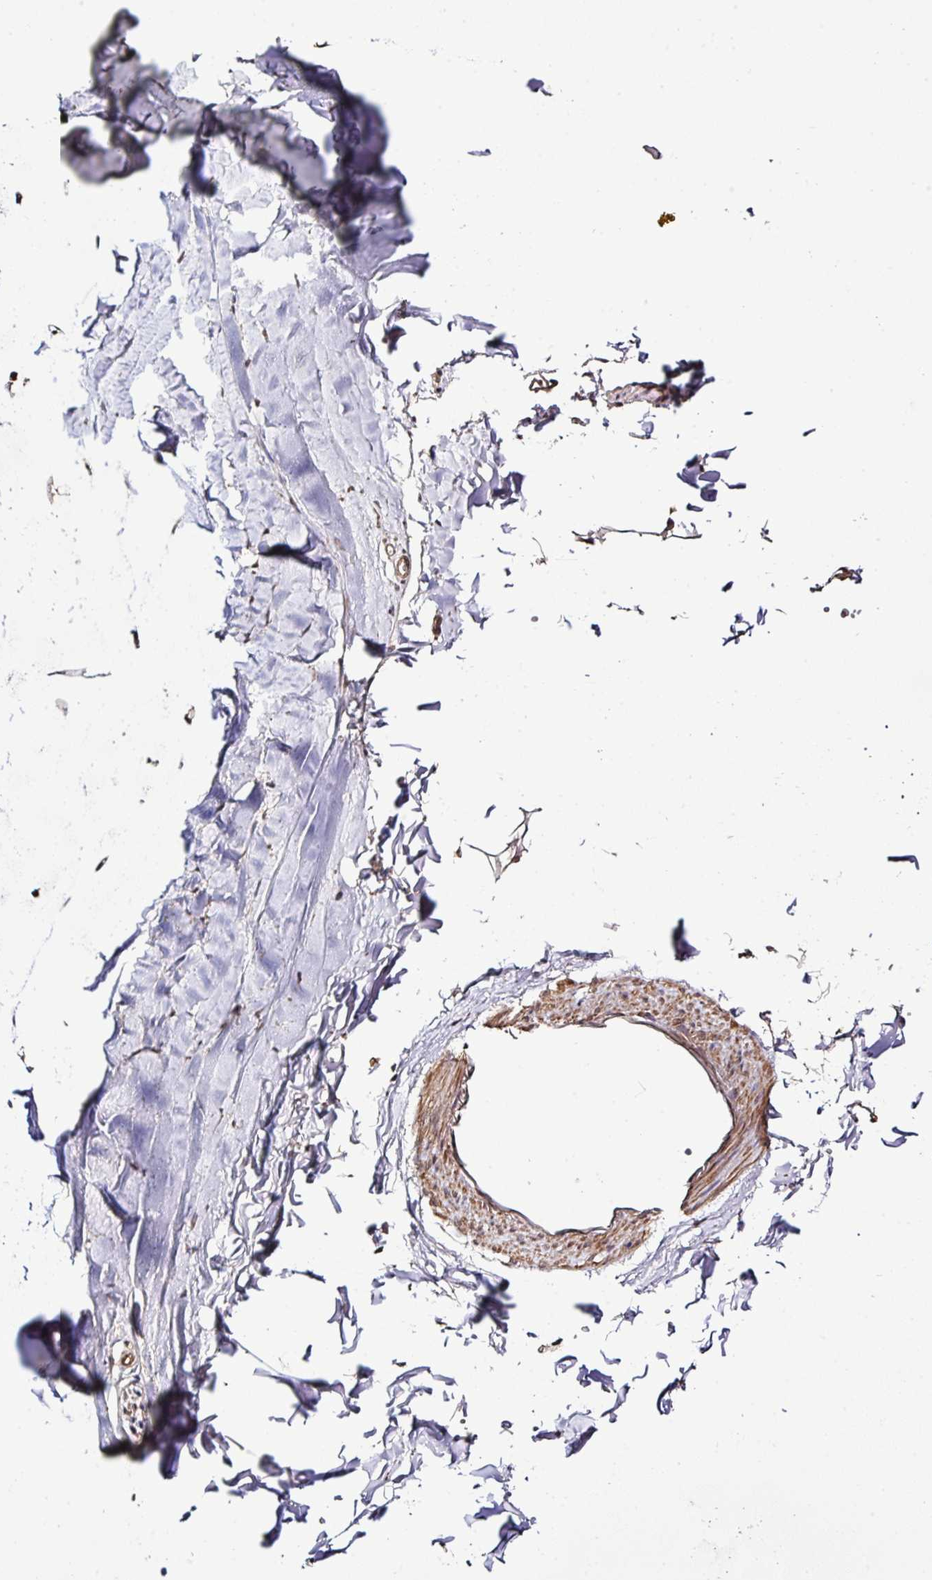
{"staining": {"intensity": "moderate", "quantity": ">75%", "location": "cytoplasmic/membranous"}, "tissue": "soft tissue", "cell_type": "Fibroblasts", "image_type": "normal", "snomed": [{"axis": "morphology", "description": "Normal tissue, NOS"}, {"axis": "topography", "description": "Cartilage tissue"}, {"axis": "topography", "description": "Bronchus"}, {"axis": "topography", "description": "Peripheral nerve tissue"}], "caption": "Protein expression analysis of benign soft tissue exhibits moderate cytoplasmic/membranous staining in about >75% of fibroblasts. (DAB (3,3'-diaminobenzidine) IHC with brightfield microscopy, high magnification).", "gene": "ARPIN", "patient": {"sex": "female", "age": 59}}